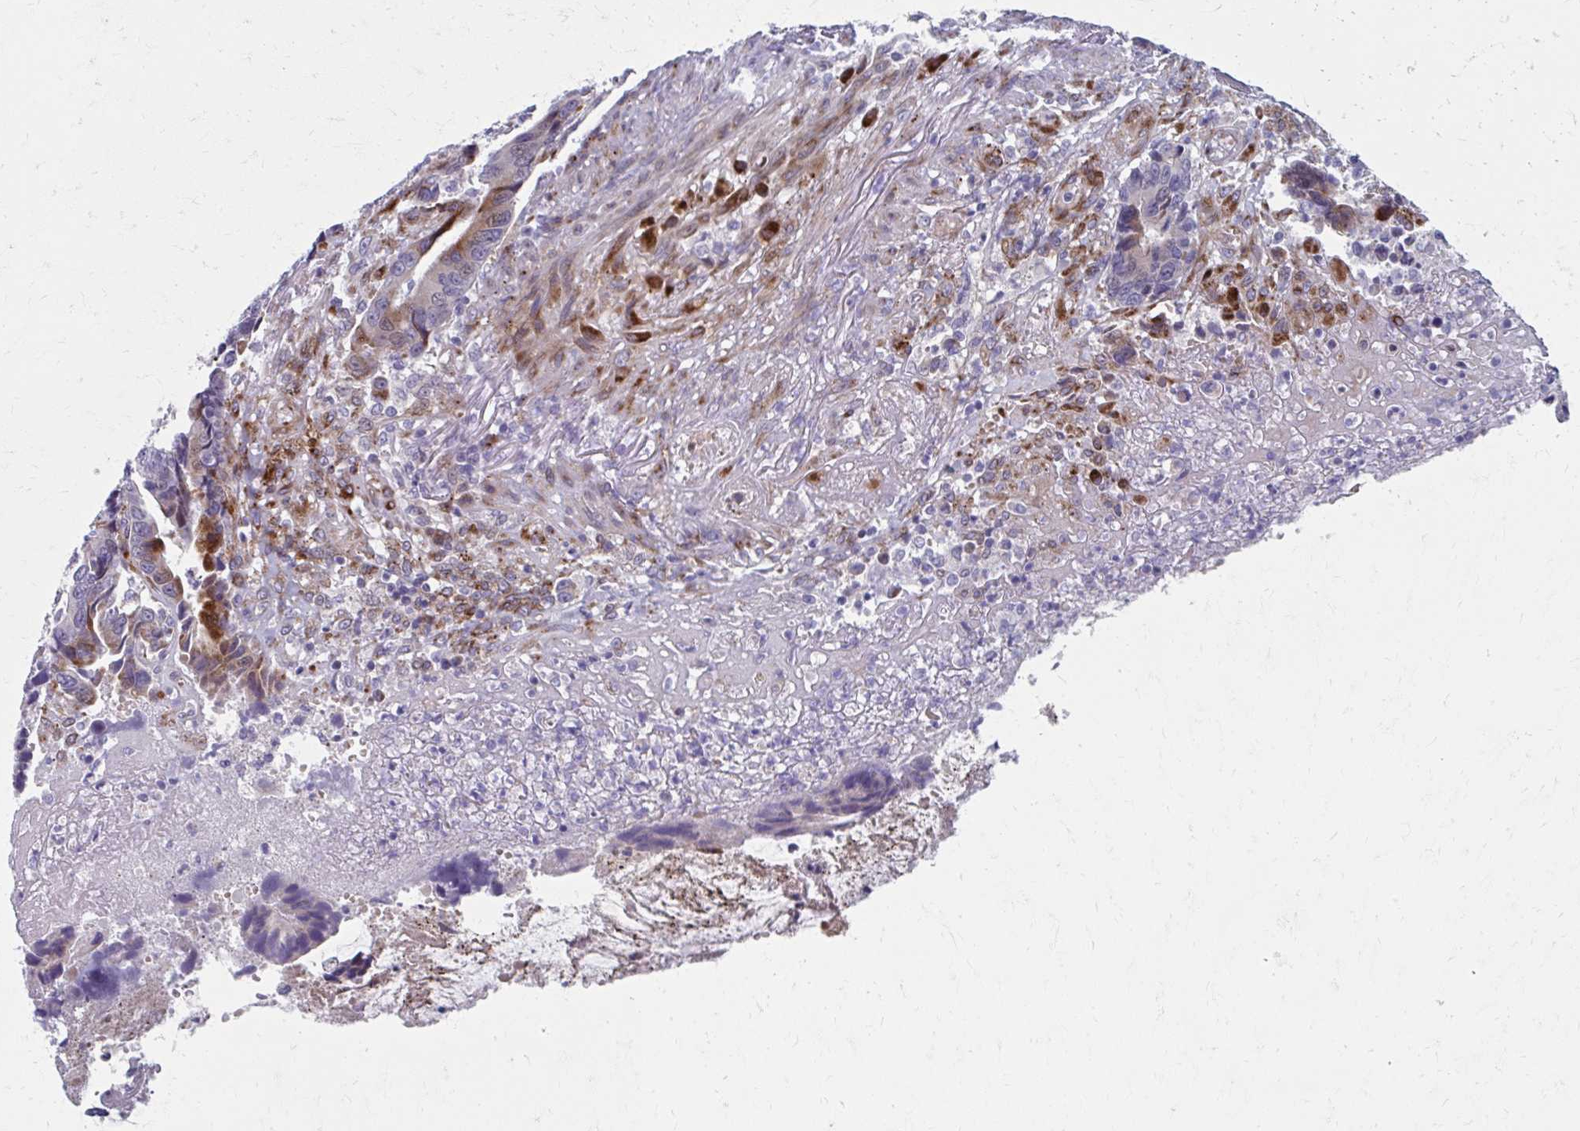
{"staining": {"intensity": "moderate", "quantity": "<25%", "location": "cytoplasmic/membranous"}, "tissue": "colorectal cancer", "cell_type": "Tumor cells", "image_type": "cancer", "snomed": [{"axis": "morphology", "description": "Adenocarcinoma, NOS"}, {"axis": "topography", "description": "Colon"}], "caption": "A brown stain highlights moderate cytoplasmic/membranous positivity of a protein in human colorectal cancer (adenocarcinoma) tumor cells.", "gene": "OLFM2", "patient": {"sex": "male", "age": 87}}